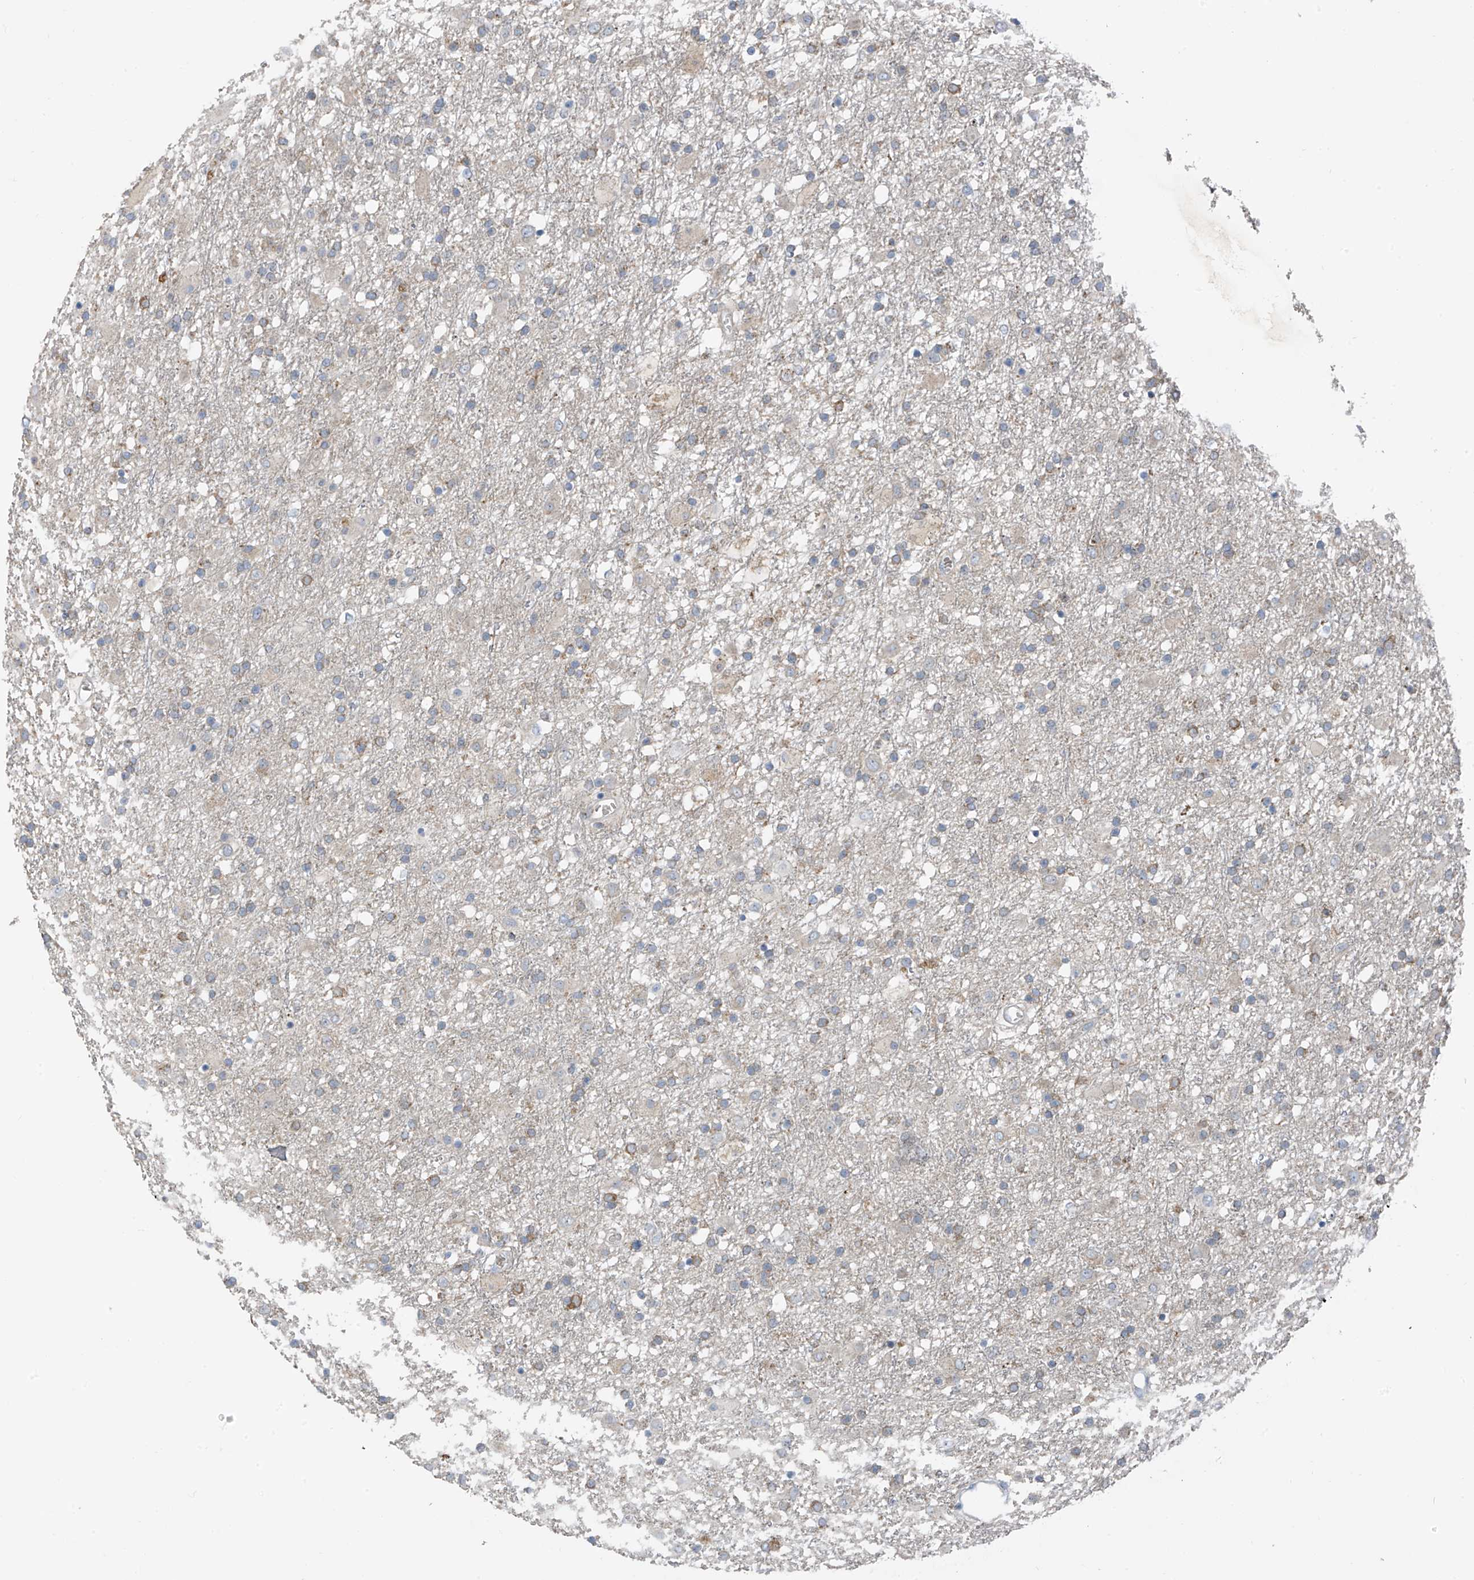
{"staining": {"intensity": "weak", "quantity": "25%-75%", "location": "cytoplasmic/membranous"}, "tissue": "glioma", "cell_type": "Tumor cells", "image_type": "cancer", "snomed": [{"axis": "morphology", "description": "Glioma, malignant, Low grade"}, {"axis": "topography", "description": "Brain"}], "caption": "High-power microscopy captured an IHC image of malignant glioma (low-grade), revealing weak cytoplasmic/membranous staining in approximately 25%-75% of tumor cells. (DAB = brown stain, brightfield microscopy at high magnification).", "gene": "SLC12A6", "patient": {"sex": "male", "age": 65}}